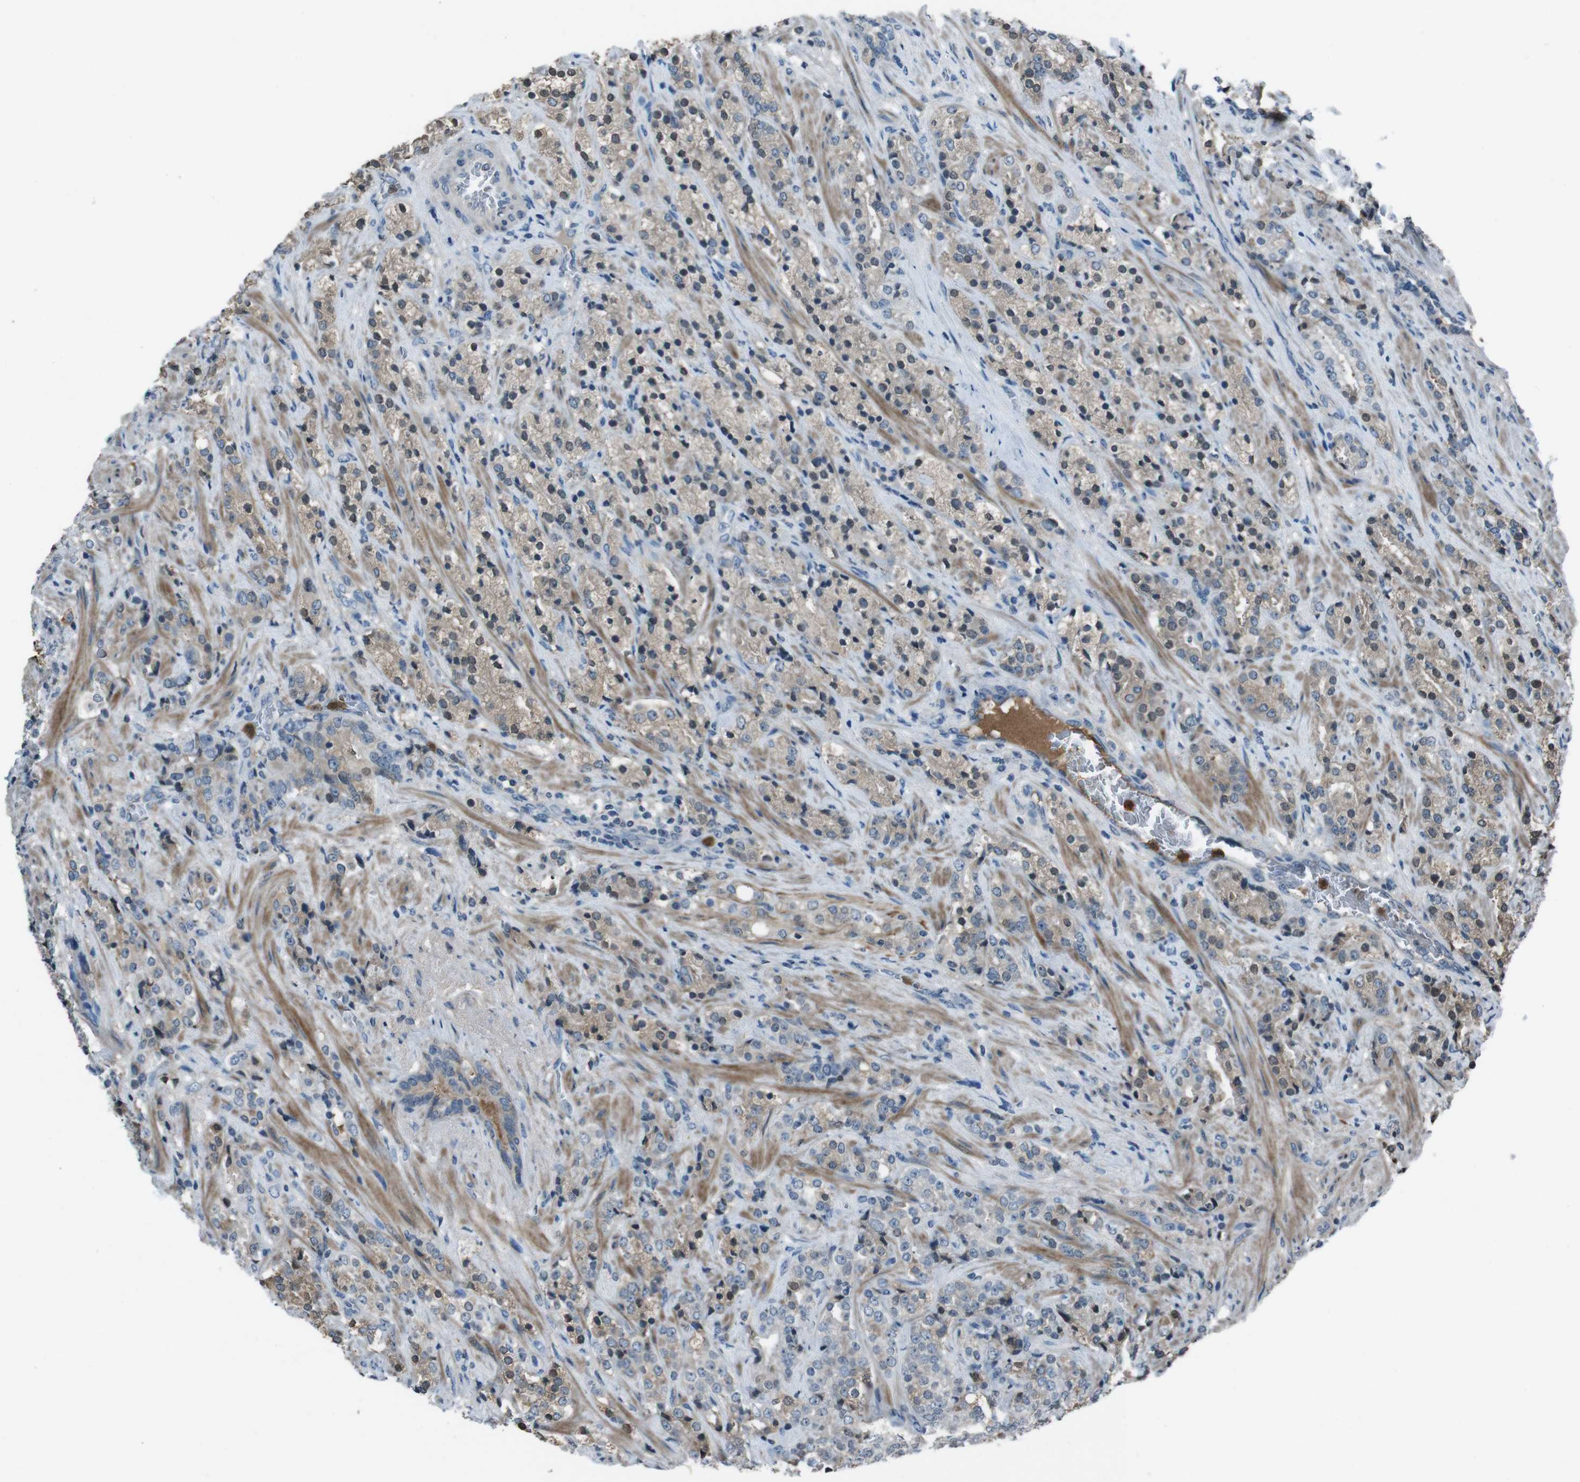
{"staining": {"intensity": "weak", "quantity": ">75%", "location": "cytoplasmic/membranous"}, "tissue": "prostate cancer", "cell_type": "Tumor cells", "image_type": "cancer", "snomed": [{"axis": "morphology", "description": "Adenocarcinoma, High grade"}, {"axis": "topography", "description": "Prostate"}], "caption": "This is a photomicrograph of IHC staining of prostate cancer, which shows weak staining in the cytoplasmic/membranous of tumor cells.", "gene": "UGT1A6", "patient": {"sex": "male", "age": 71}}